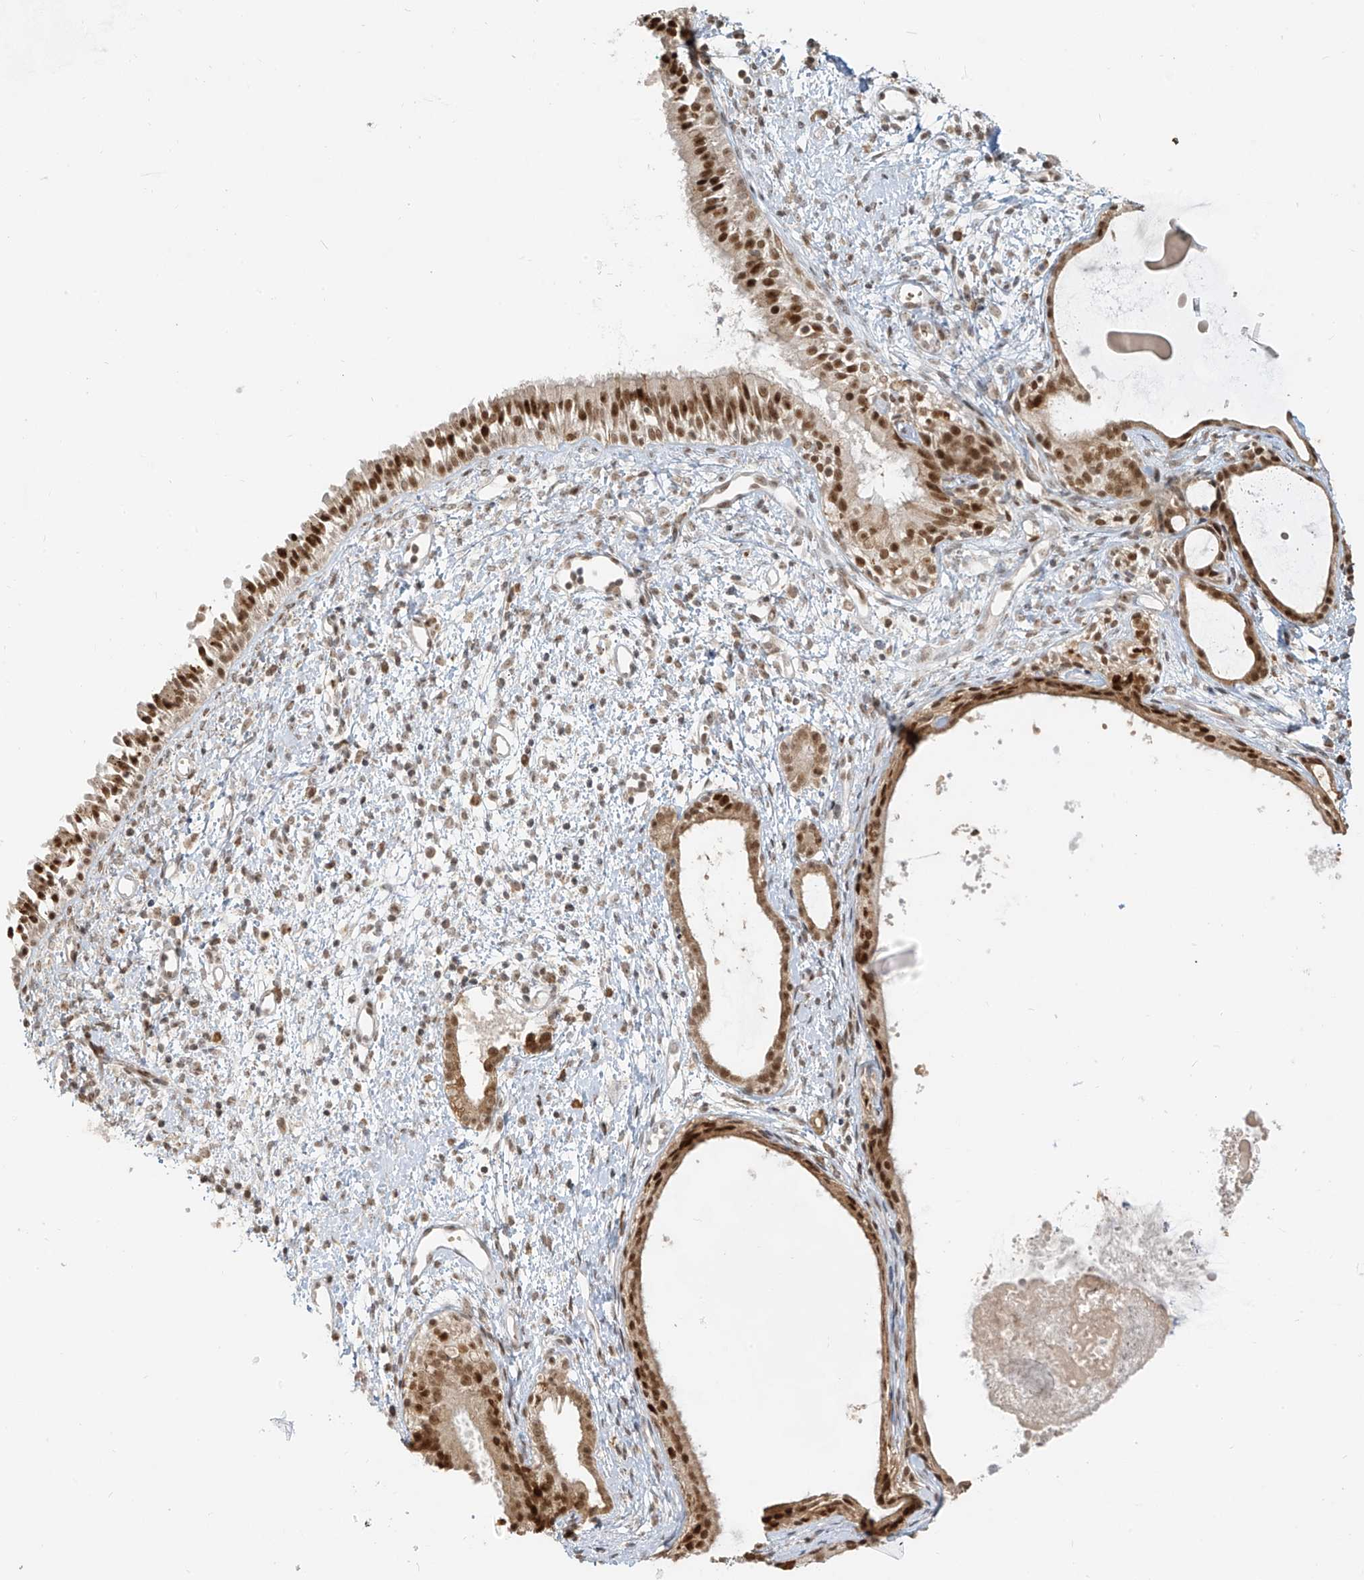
{"staining": {"intensity": "strong", "quantity": ">75%", "location": "nuclear"}, "tissue": "nasopharynx", "cell_type": "Respiratory epithelial cells", "image_type": "normal", "snomed": [{"axis": "morphology", "description": "Normal tissue, NOS"}, {"axis": "topography", "description": "Nasopharynx"}], "caption": "Protein expression analysis of benign nasopharynx demonstrates strong nuclear expression in approximately >75% of respiratory epithelial cells.", "gene": "ZMYM2", "patient": {"sex": "male", "age": 22}}